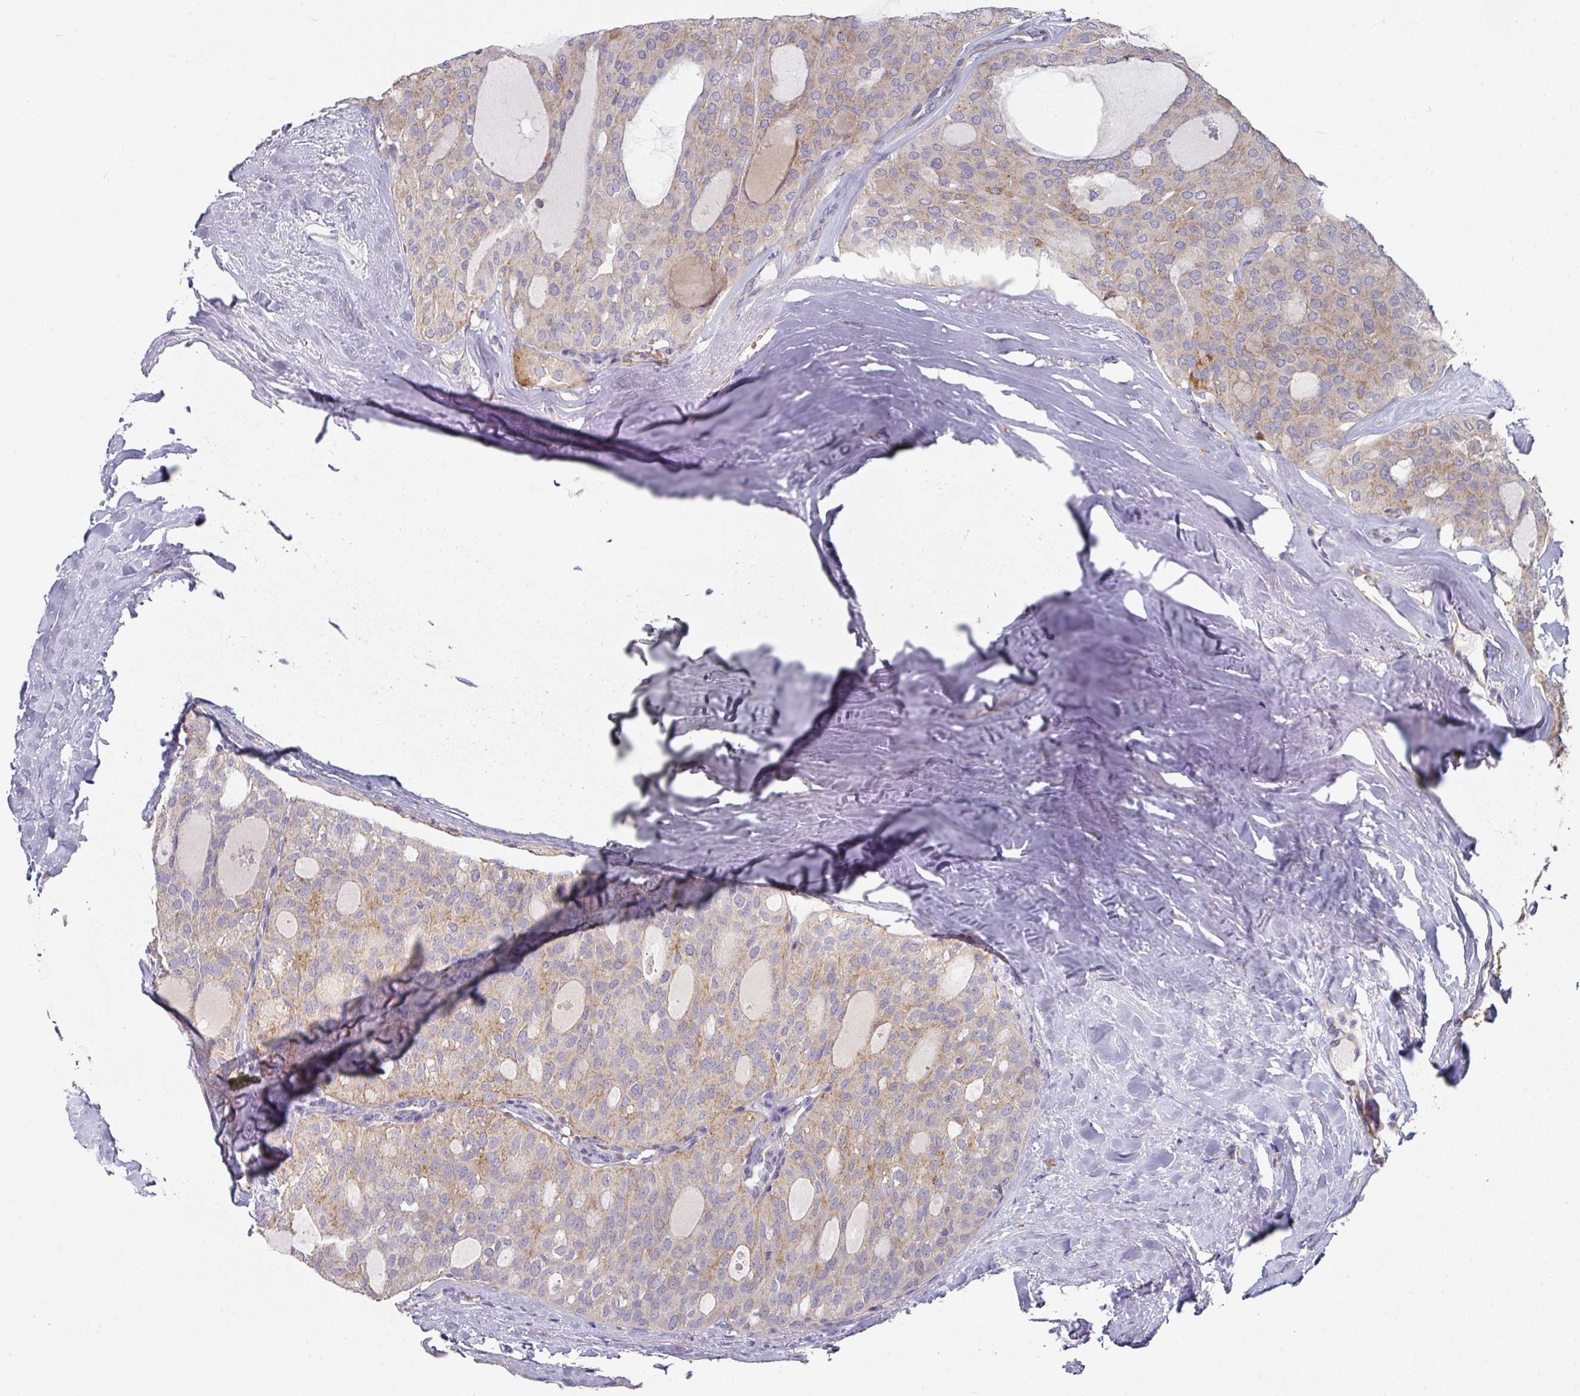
{"staining": {"intensity": "moderate", "quantity": "<25%", "location": "cytoplasmic/membranous"}, "tissue": "thyroid cancer", "cell_type": "Tumor cells", "image_type": "cancer", "snomed": [{"axis": "morphology", "description": "Follicular adenoma carcinoma, NOS"}, {"axis": "topography", "description": "Thyroid gland"}], "caption": "A low amount of moderate cytoplasmic/membranous positivity is appreciated in approximately <25% of tumor cells in thyroid cancer tissue.", "gene": "PYROXD2", "patient": {"sex": "male", "age": 75}}